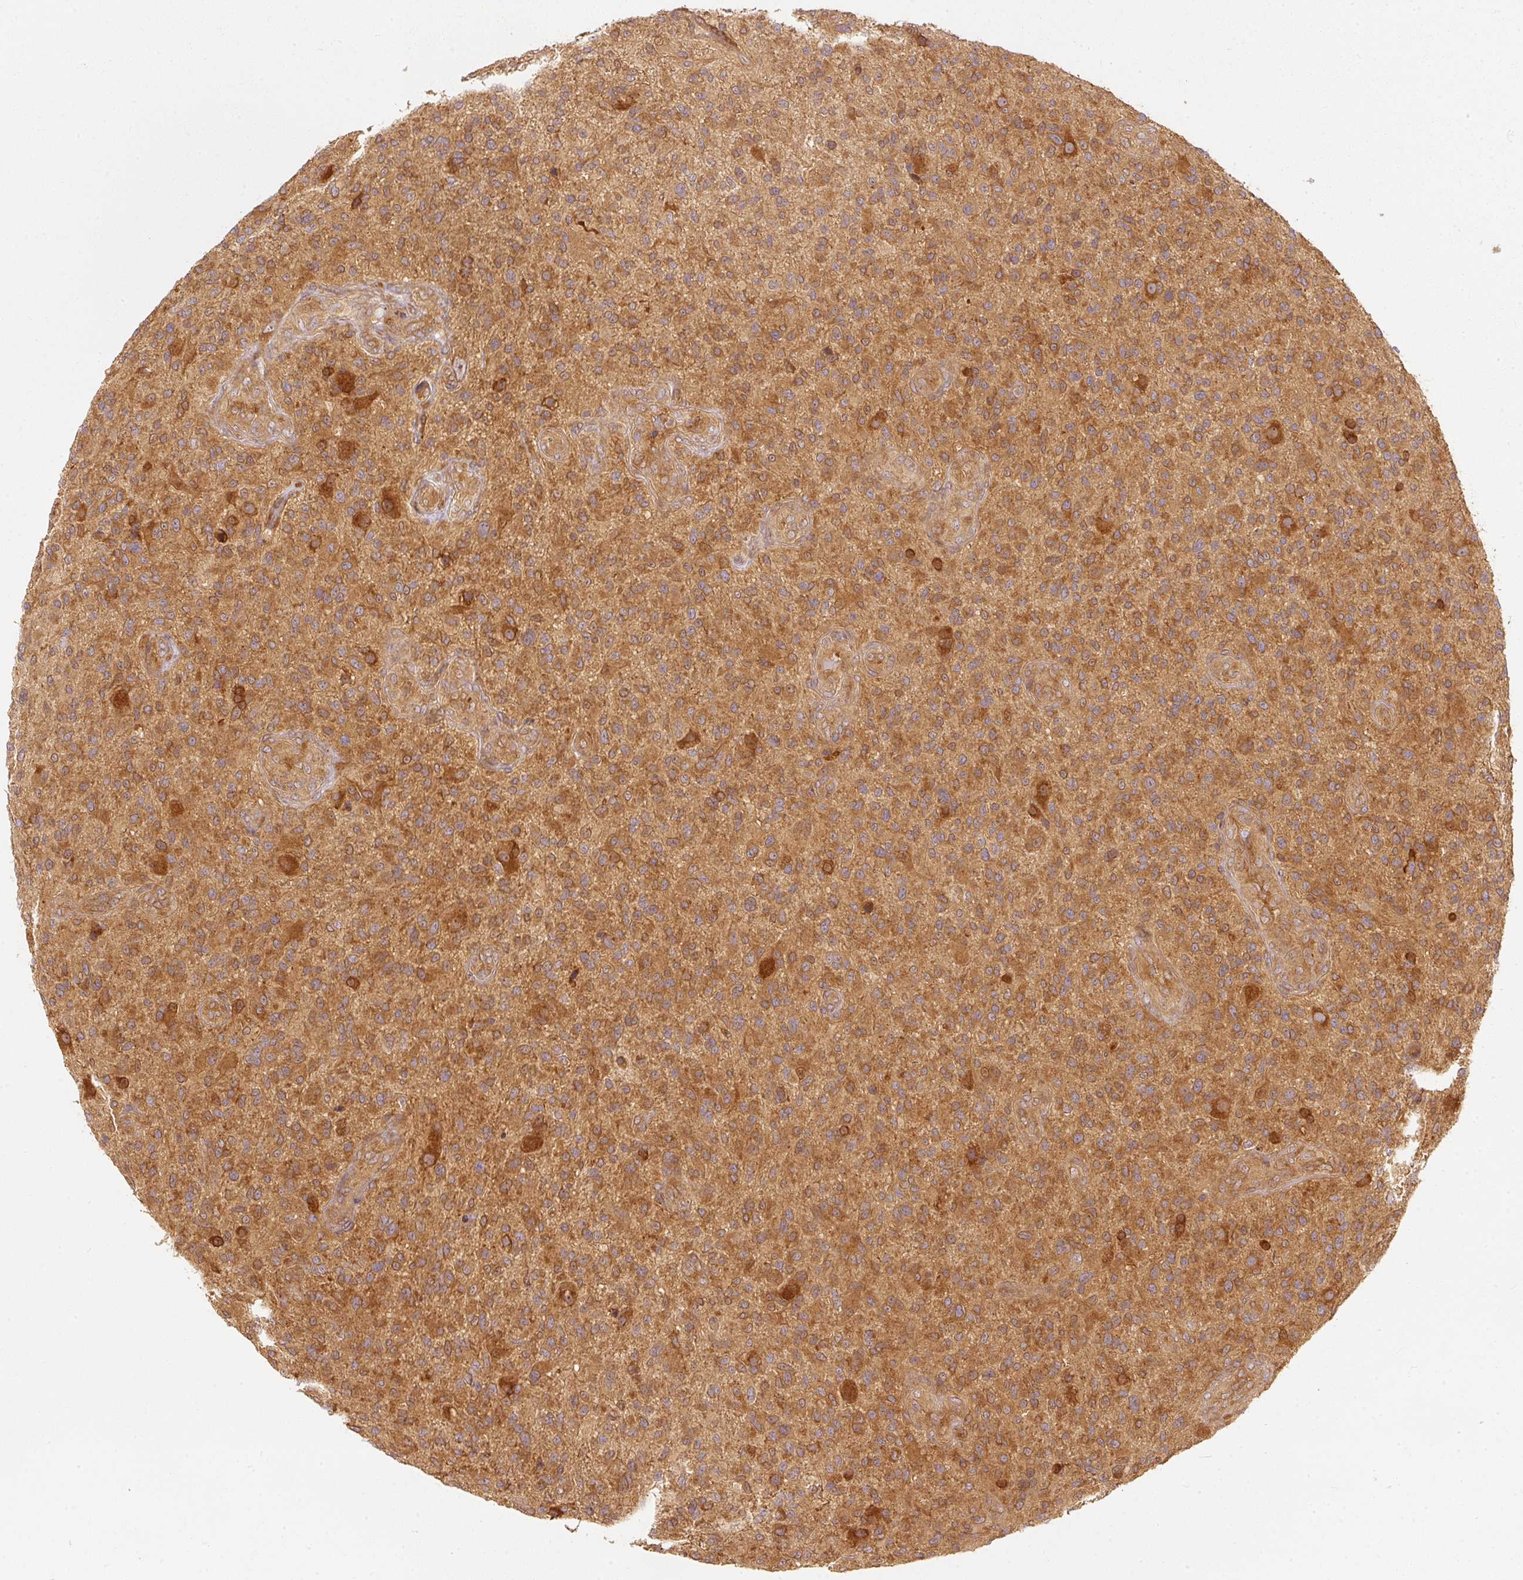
{"staining": {"intensity": "moderate", "quantity": ">75%", "location": "cytoplasmic/membranous"}, "tissue": "glioma", "cell_type": "Tumor cells", "image_type": "cancer", "snomed": [{"axis": "morphology", "description": "Glioma, malignant, High grade"}, {"axis": "topography", "description": "Brain"}], "caption": "High-power microscopy captured an immunohistochemistry (IHC) photomicrograph of glioma, revealing moderate cytoplasmic/membranous staining in approximately >75% of tumor cells.", "gene": "EIF3B", "patient": {"sex": "male", "age": 47}}